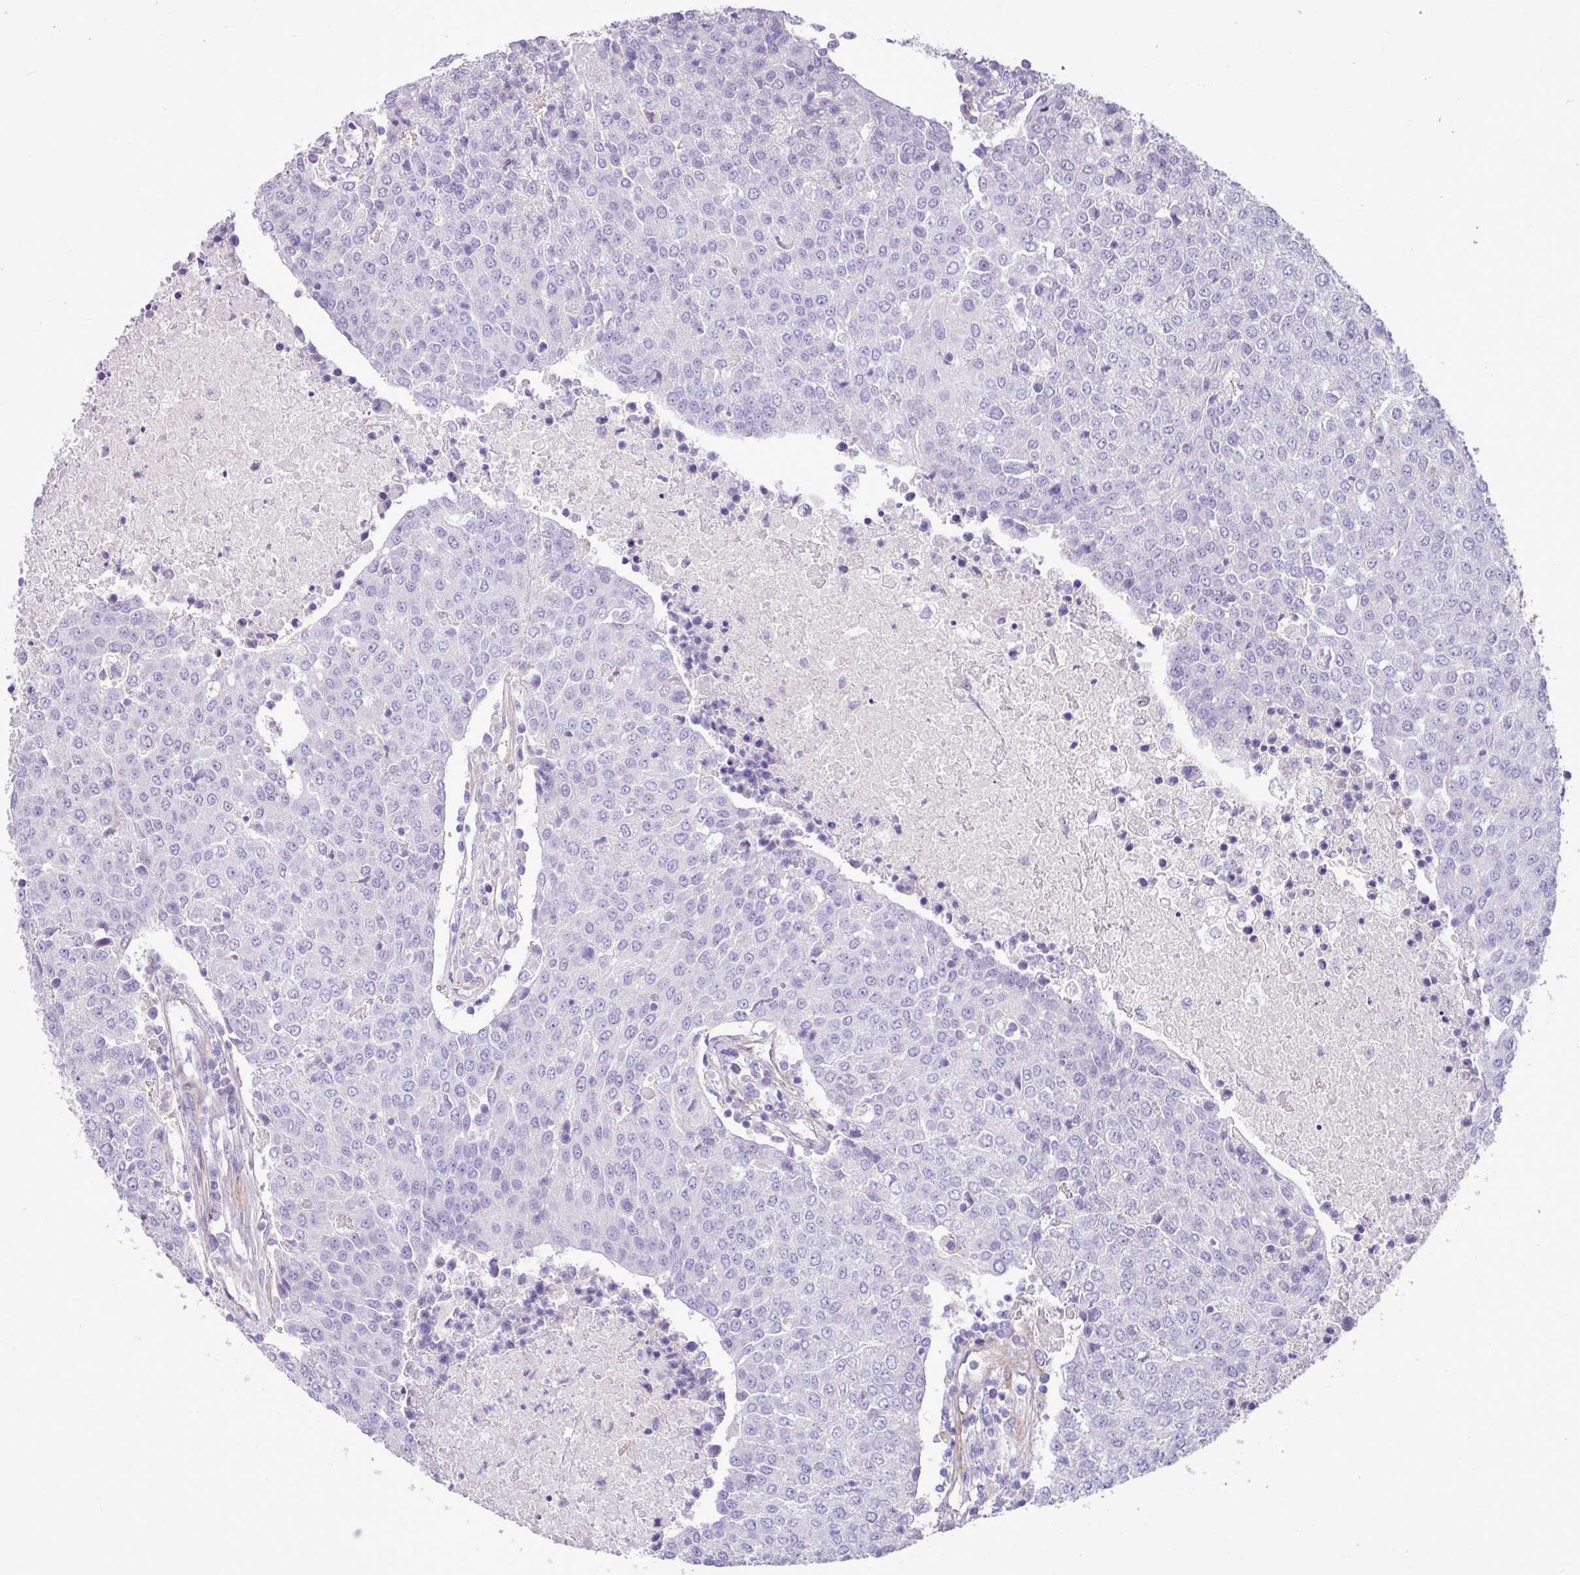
{"staining": {"intensity": "negative", "quantity": "none", "location": "none"}, "tissue": "urothelial cancer", "cell_type": "Tumor cells", "image_type": "cancer", "snomed": [{"axis": "morphology", "description": "Urothelial carcinoma, High grade"}, {"axis": "topography", "description": "Urinary bladder"}], "caption": "The micrograph exhibits no staining of tumor cells in urothelial cancer. (Immunohistochemistry, brightfield microscopy, high magnification).", "gene": "KIRREL3", "patient": {"sex": "female", "age": 85}}